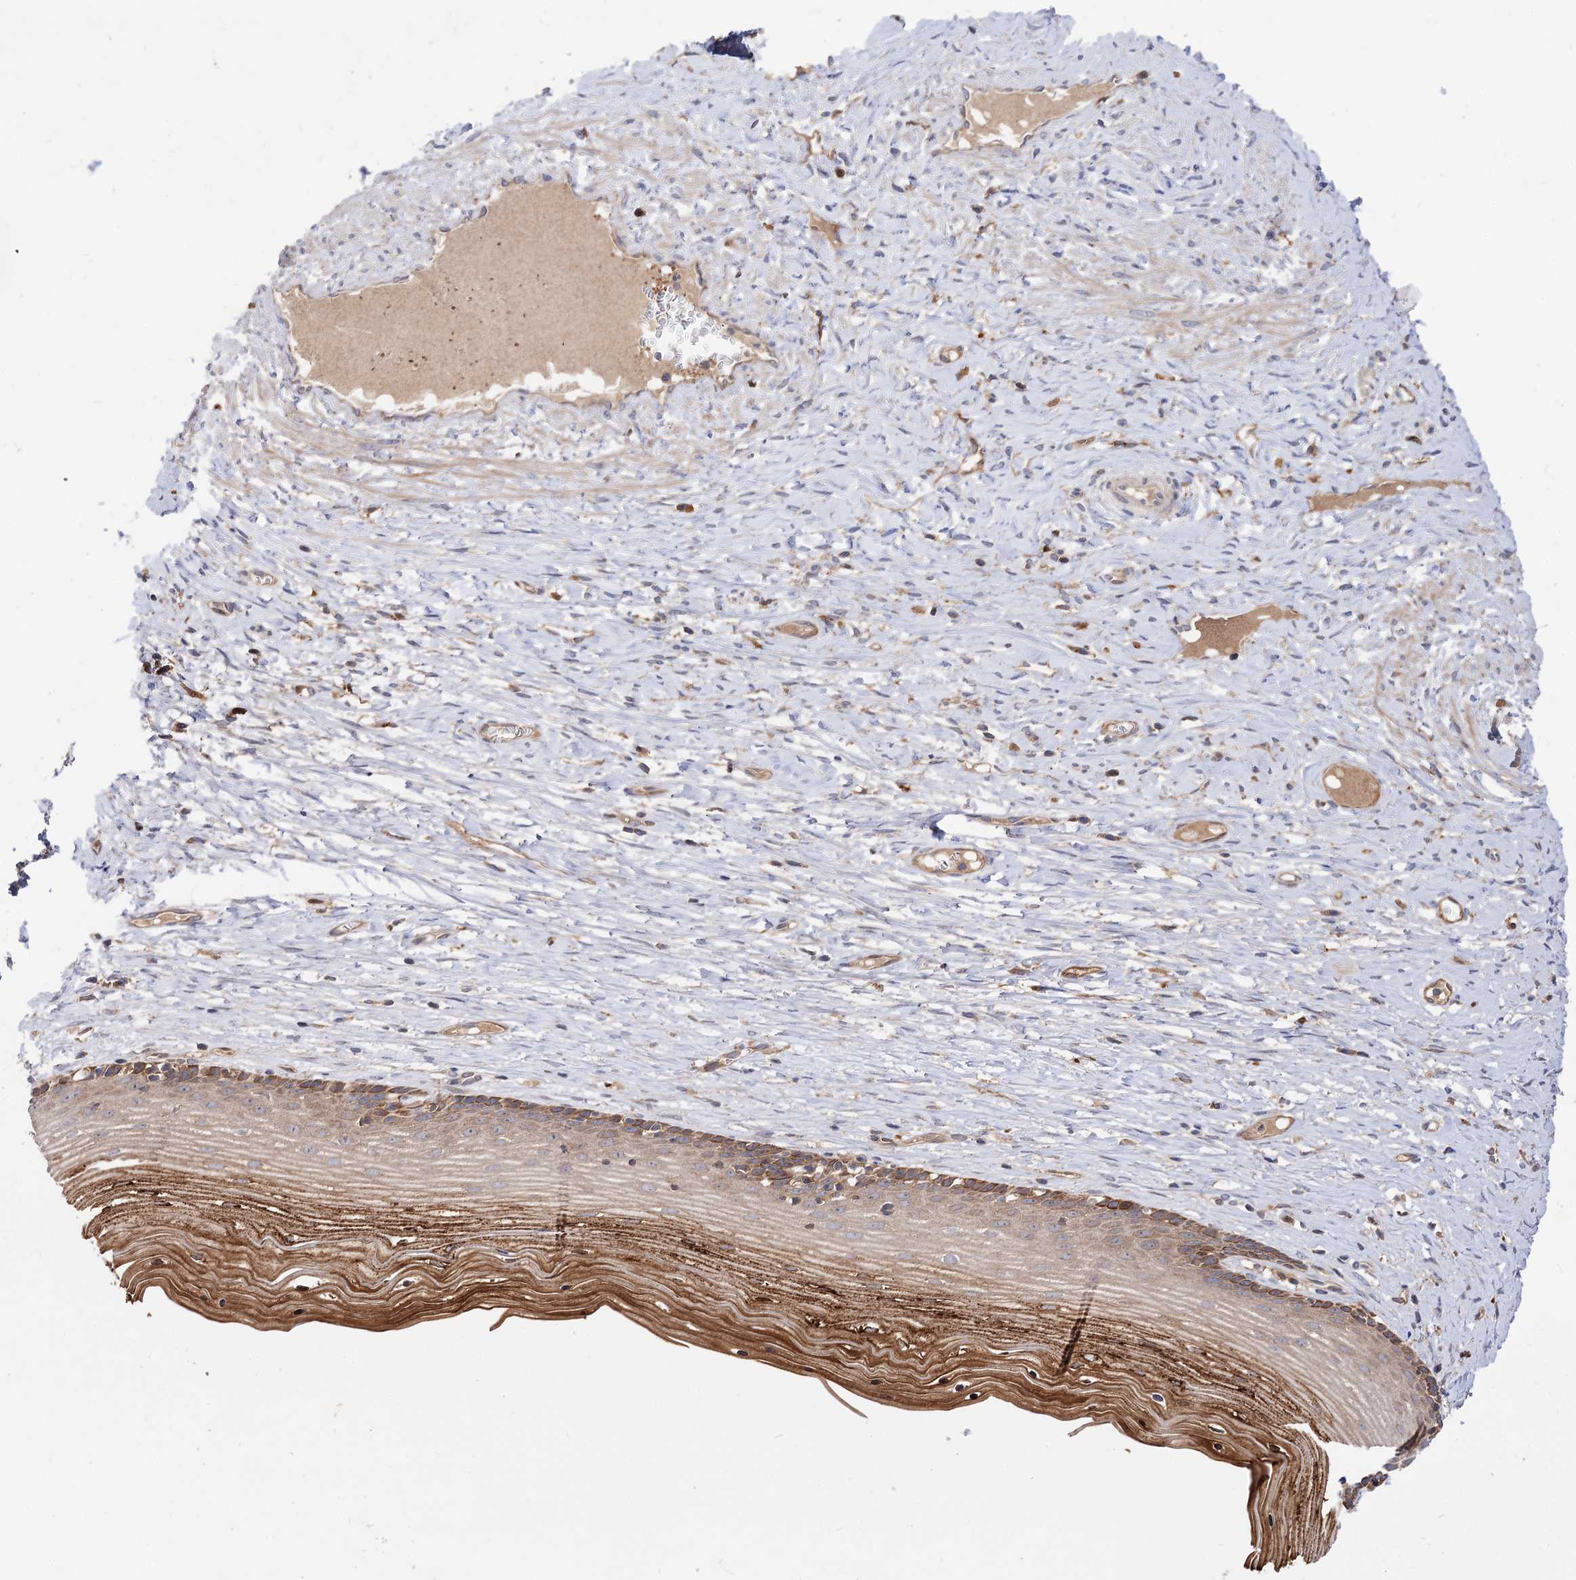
{"staining": {"intensity": "weak", "quantity": ">75%", "location": "cytoplasmic/membranous"}, "tissue": "cervix", "cell_type": "Glandular cells", "image_type": "normal", "snomed": [{"axis": "morphology", "description": "Normal tissue, NOS"}, {"axis": "topography", "description": "Cervix"}], "caption": "Protein expression analysis of unremarkable cervix reveals weak cytoplasmic/membranous staining in about >75% of glandular cells.", "gene": "PATL1", "patient": {"sex": "female", "age": 42}}